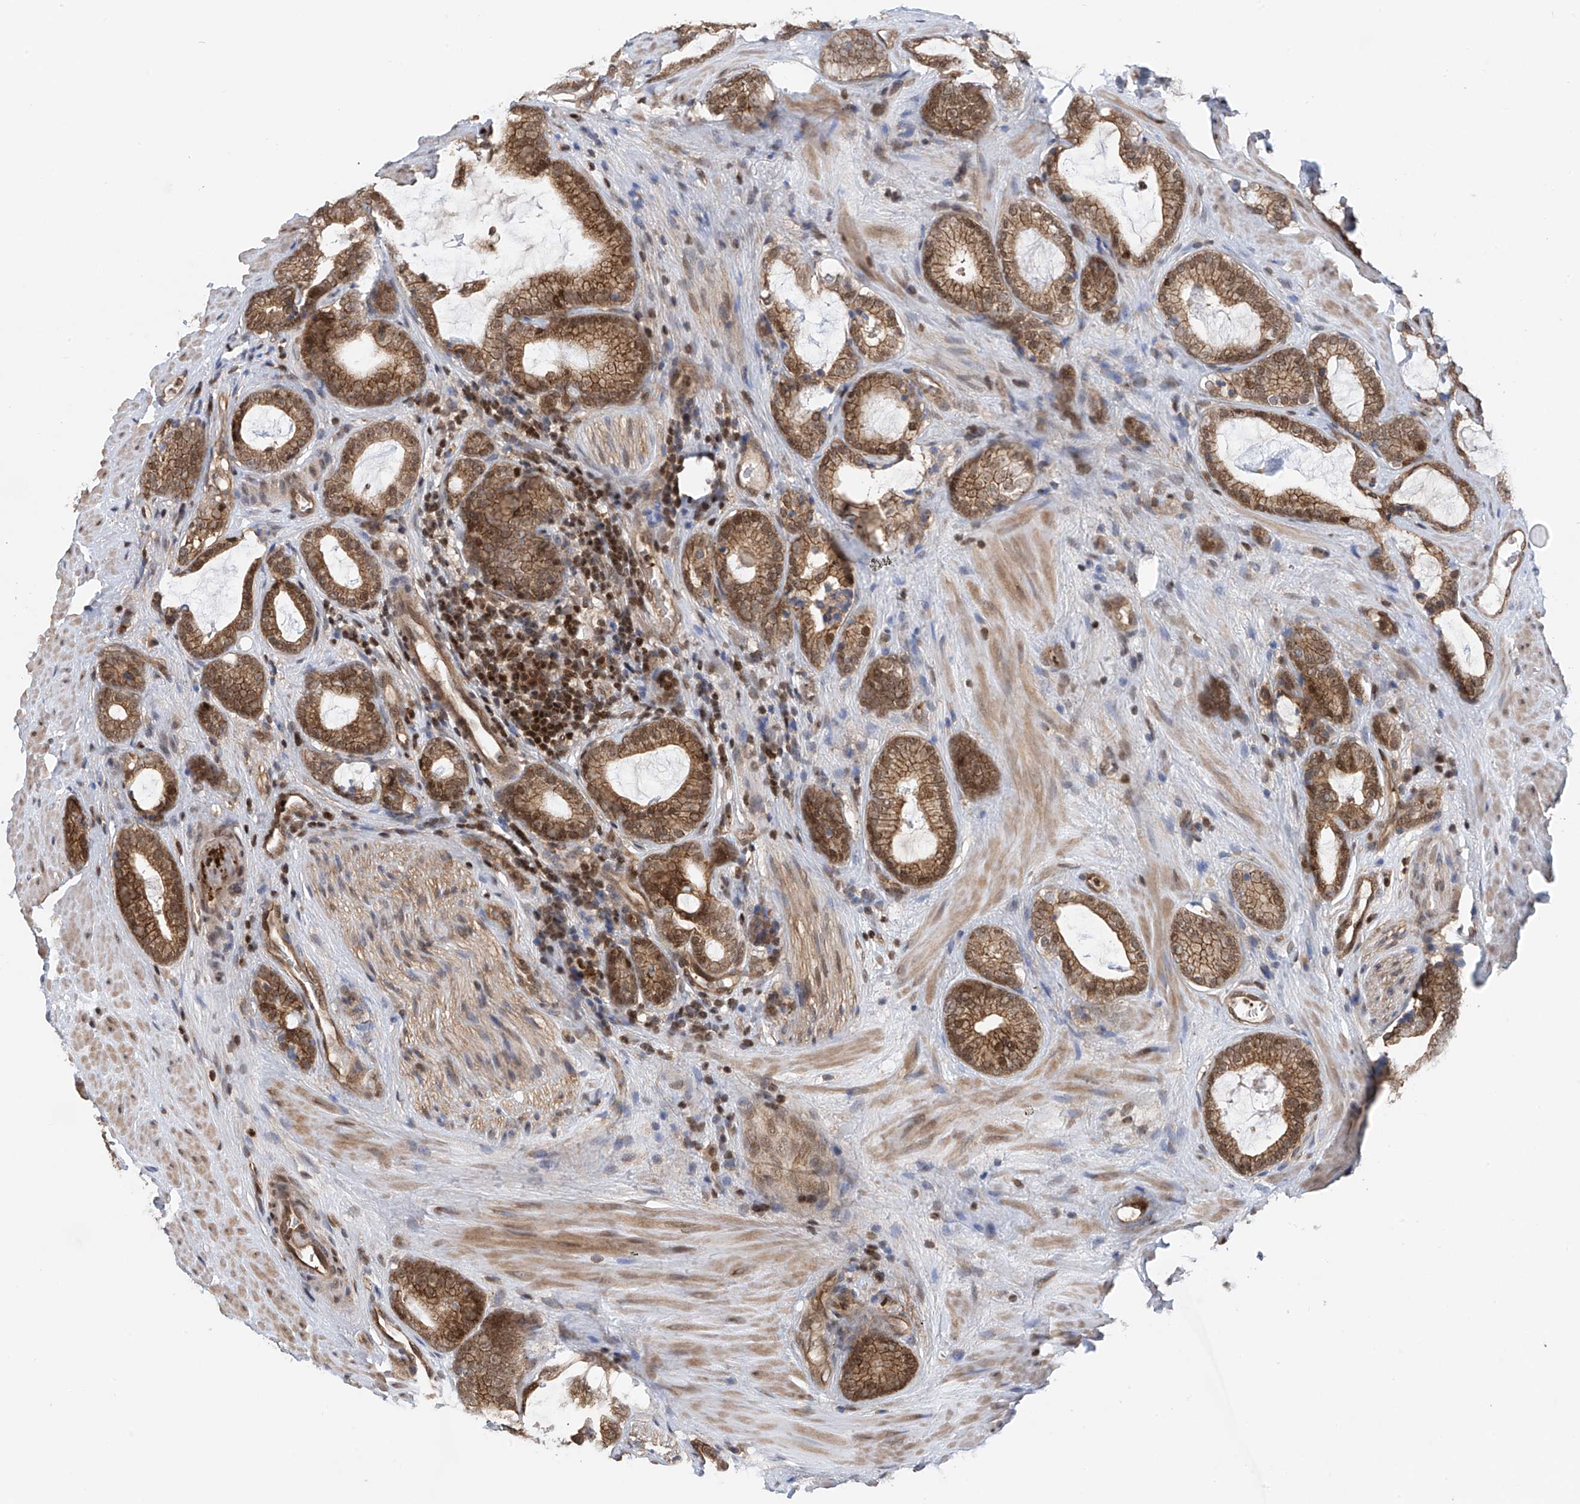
{"staining": {"intensity": "moderate", "quantity": ">75%", "location": "cytoplasmic/membranous,nuclear"}, "tissue": "prostate cancer", "cell_type": "Tumor cells", "image_type": "cancer", "snomed": [{"axis": "morphology", "description": "Adenocarcinoma, High grade"}, {"axis": "topography", "description": "Prostate"}], "caption": "DAB (3,3'-diaminobenzidine) immunohistochemical staining of prostate cancer shows moderate cytoplasmic/membranous and nuclear protein expression in about >75% of tumor cells. (DAB = brown stain, brightfield microscopy at high magnification).", "gene": "DNAJC9", "patient": {"sex": "male", "age": 63}}